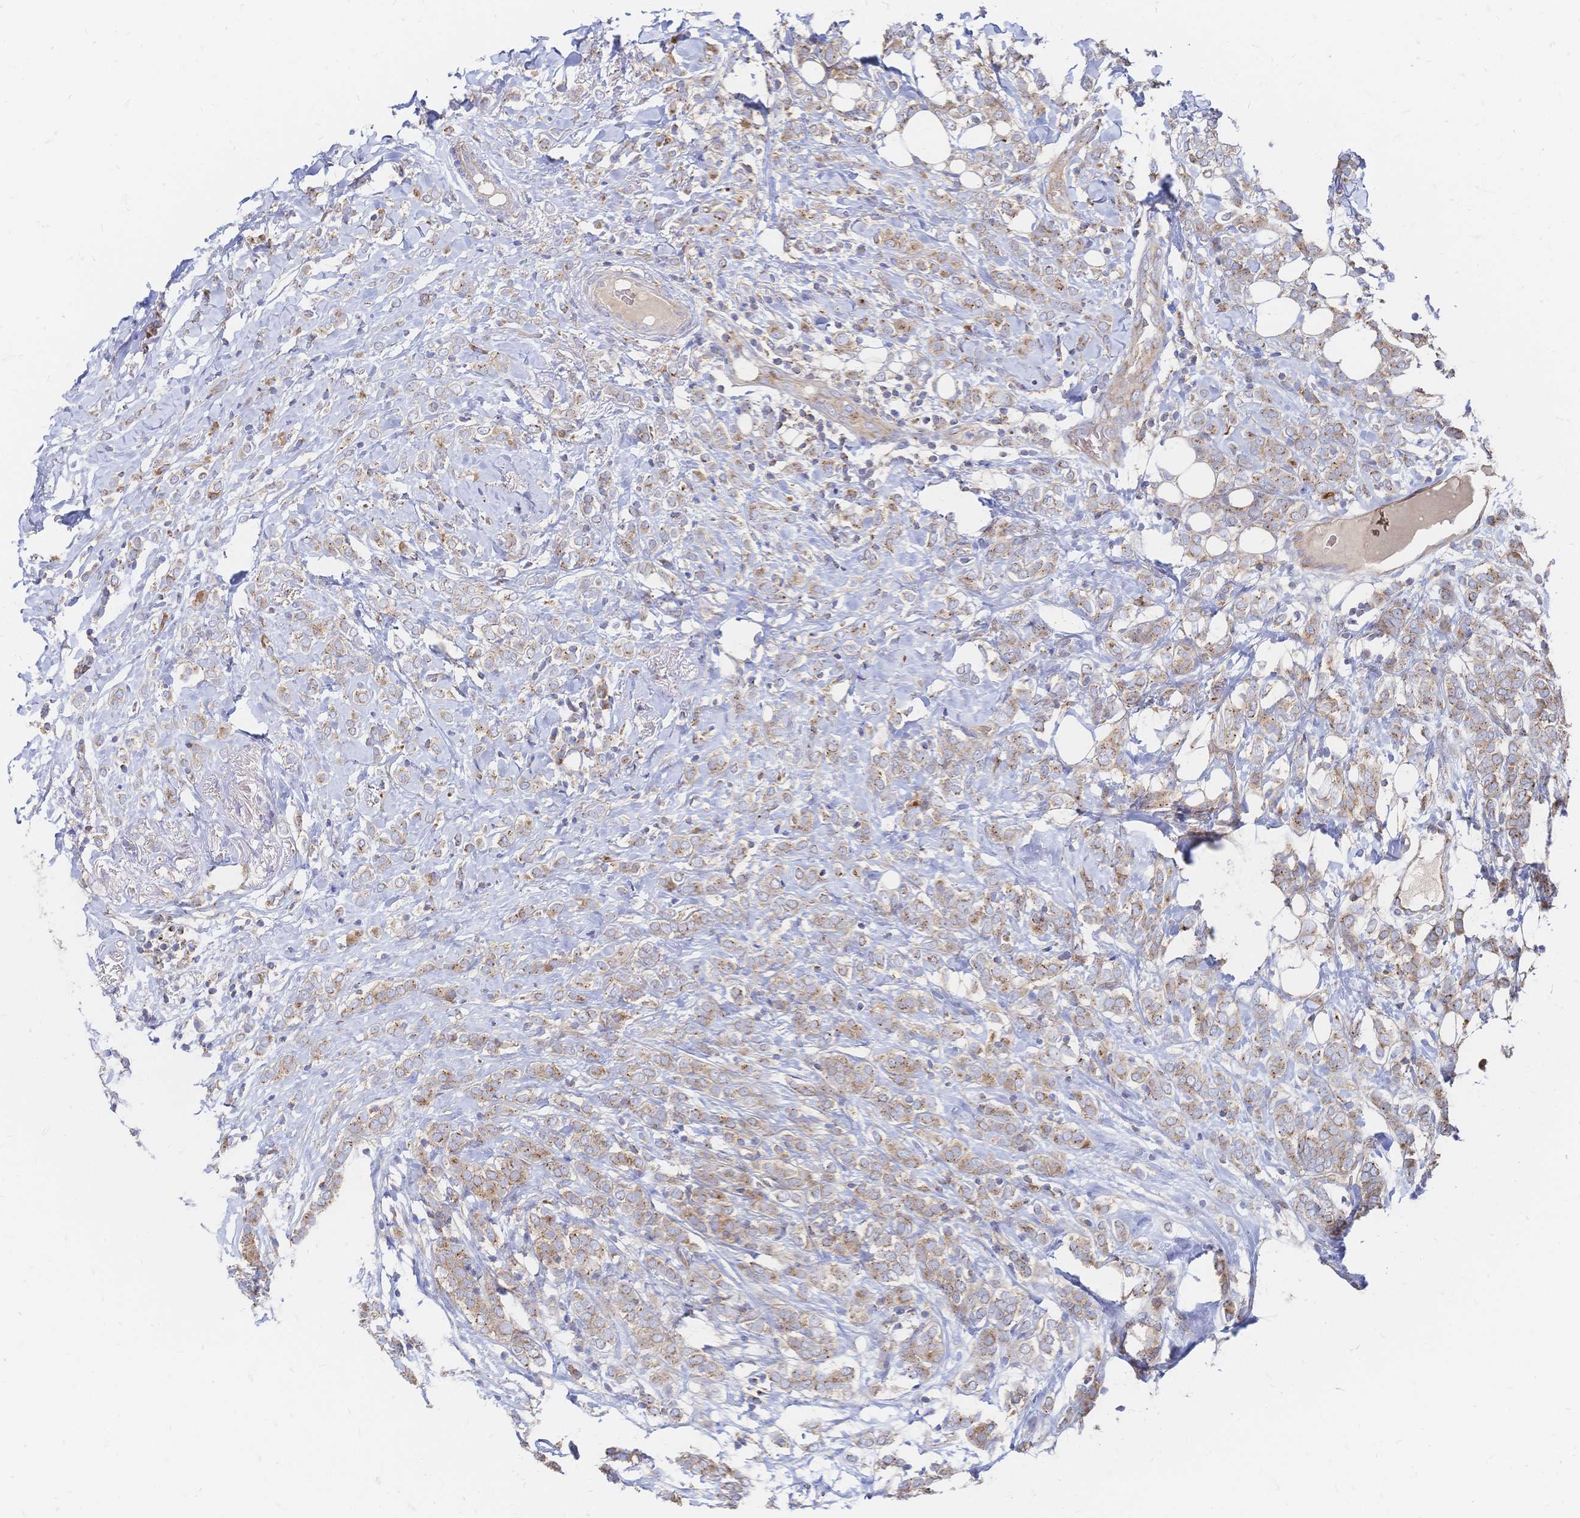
{"staining": {"intensity": "weak", "quantity": ">75%", "location": "cytoplasmic/membranous"}, "tissue": "breast cancer", "cell_type": "Tumor cells", "image_type": "cancer", "snomed": [{"axis": "morphology", "description": "Lobular carcinoma"}, {"axis": "topography", "description": "Breast"}], "caption": "Tumor cells display low levels of weak cytoplasmic/membranous expression in approximately >75% of cells in breast cancer (lobular carcinoma).", "gene": "SORBS1", "patient": {"sex": "female", "age": 49}}